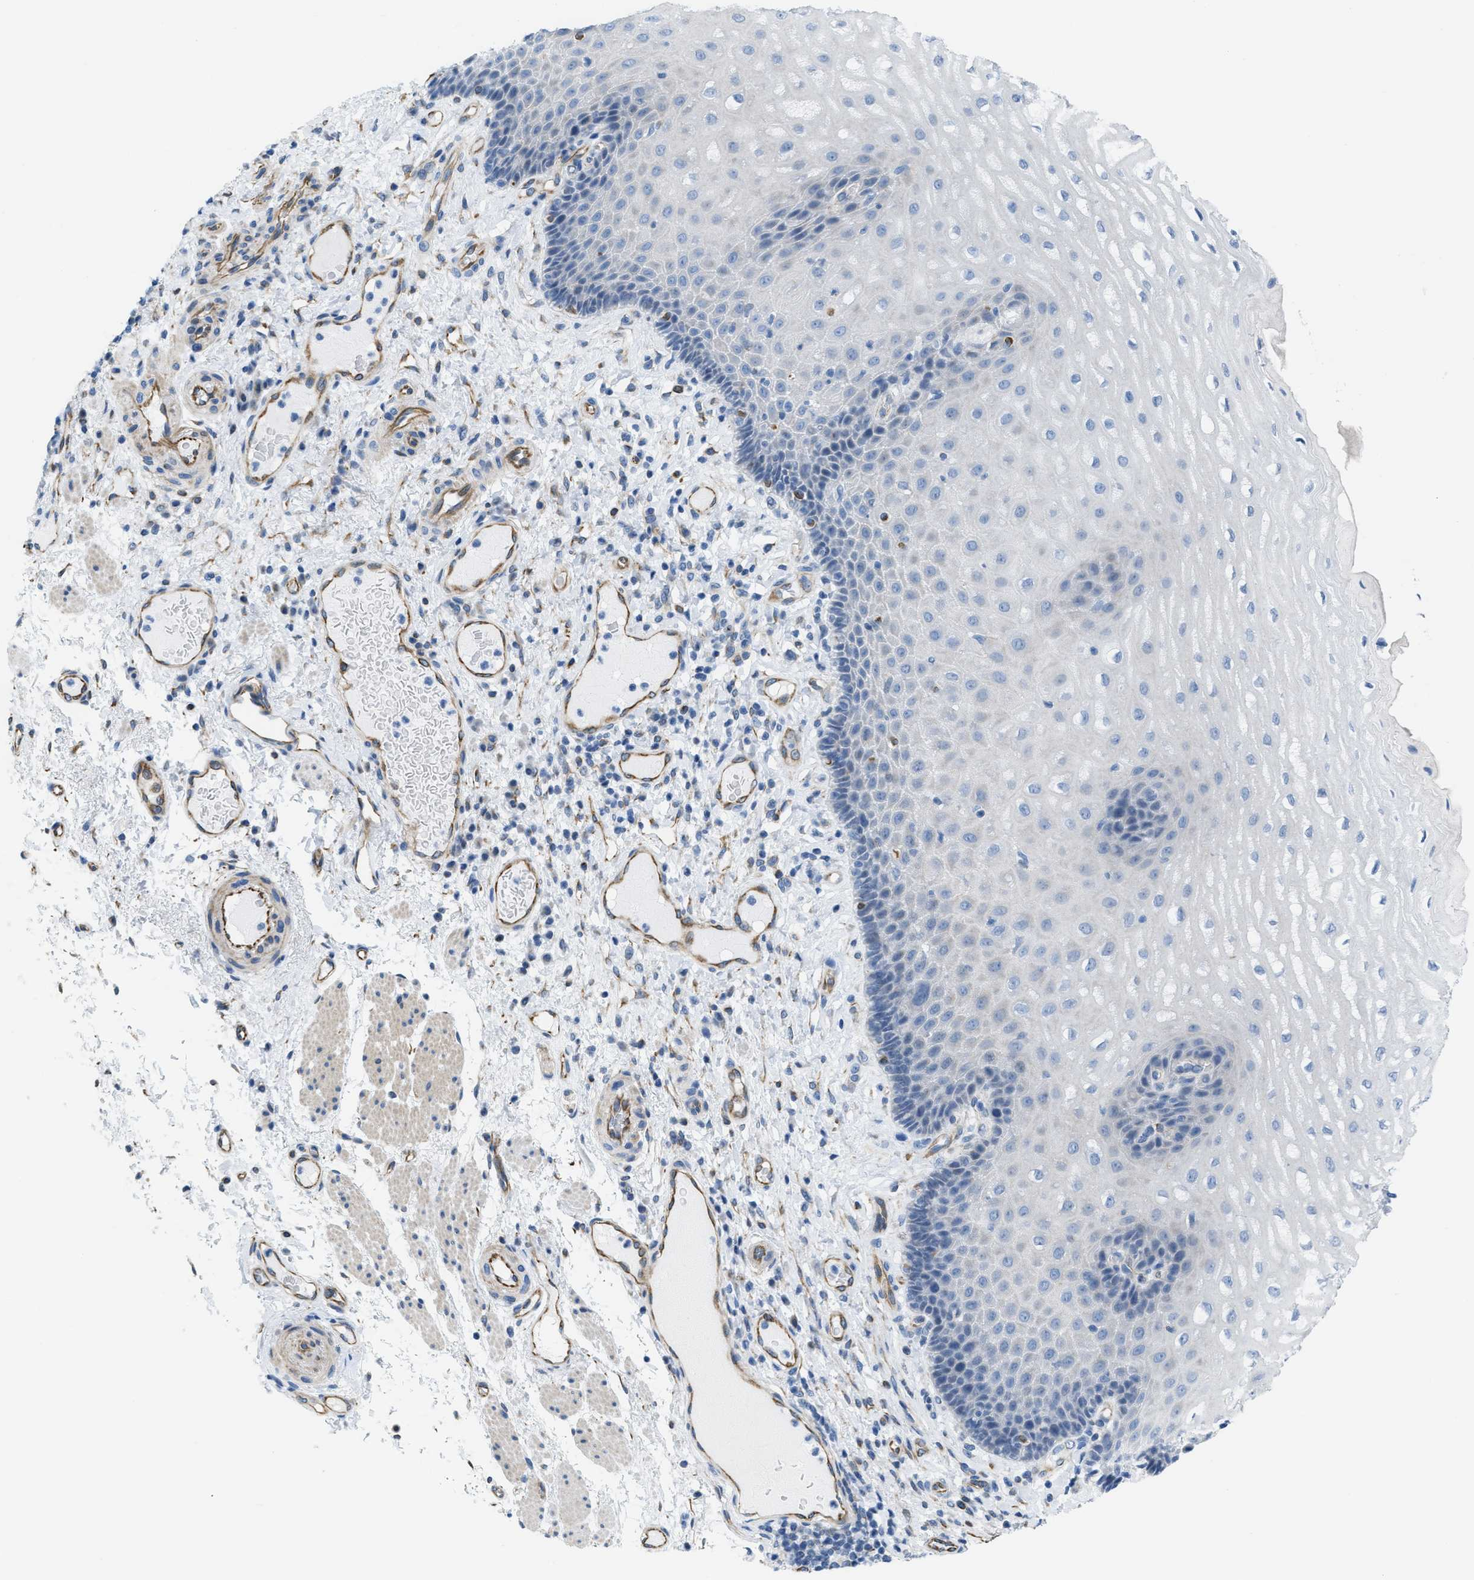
{"staining": {"intensity": "negative", "quantity": "none", "location": "none"}, "tissue": "esophagus", "cell_type": "Squamous epithelial cells", "image_type": "normal", "snomed": [{"axis": "morphology", "description": "Normal tissue, NOS"}, {"axis": "topography", "description": "Esophagus"}], "caption": "This micrograph is of unremarkable esophagus stained with immunohistochemistry to label a protein in brown with the nuclei are counter-stained blue. There is no positivity in squamous epithelial cells. Brightfield microscopy of IHC stained with DAB (brown) and hematoxylin (blue), captured at high magnification.", "gene": "SLC12A1", "patient": {"sex": "male", "age": 54}}